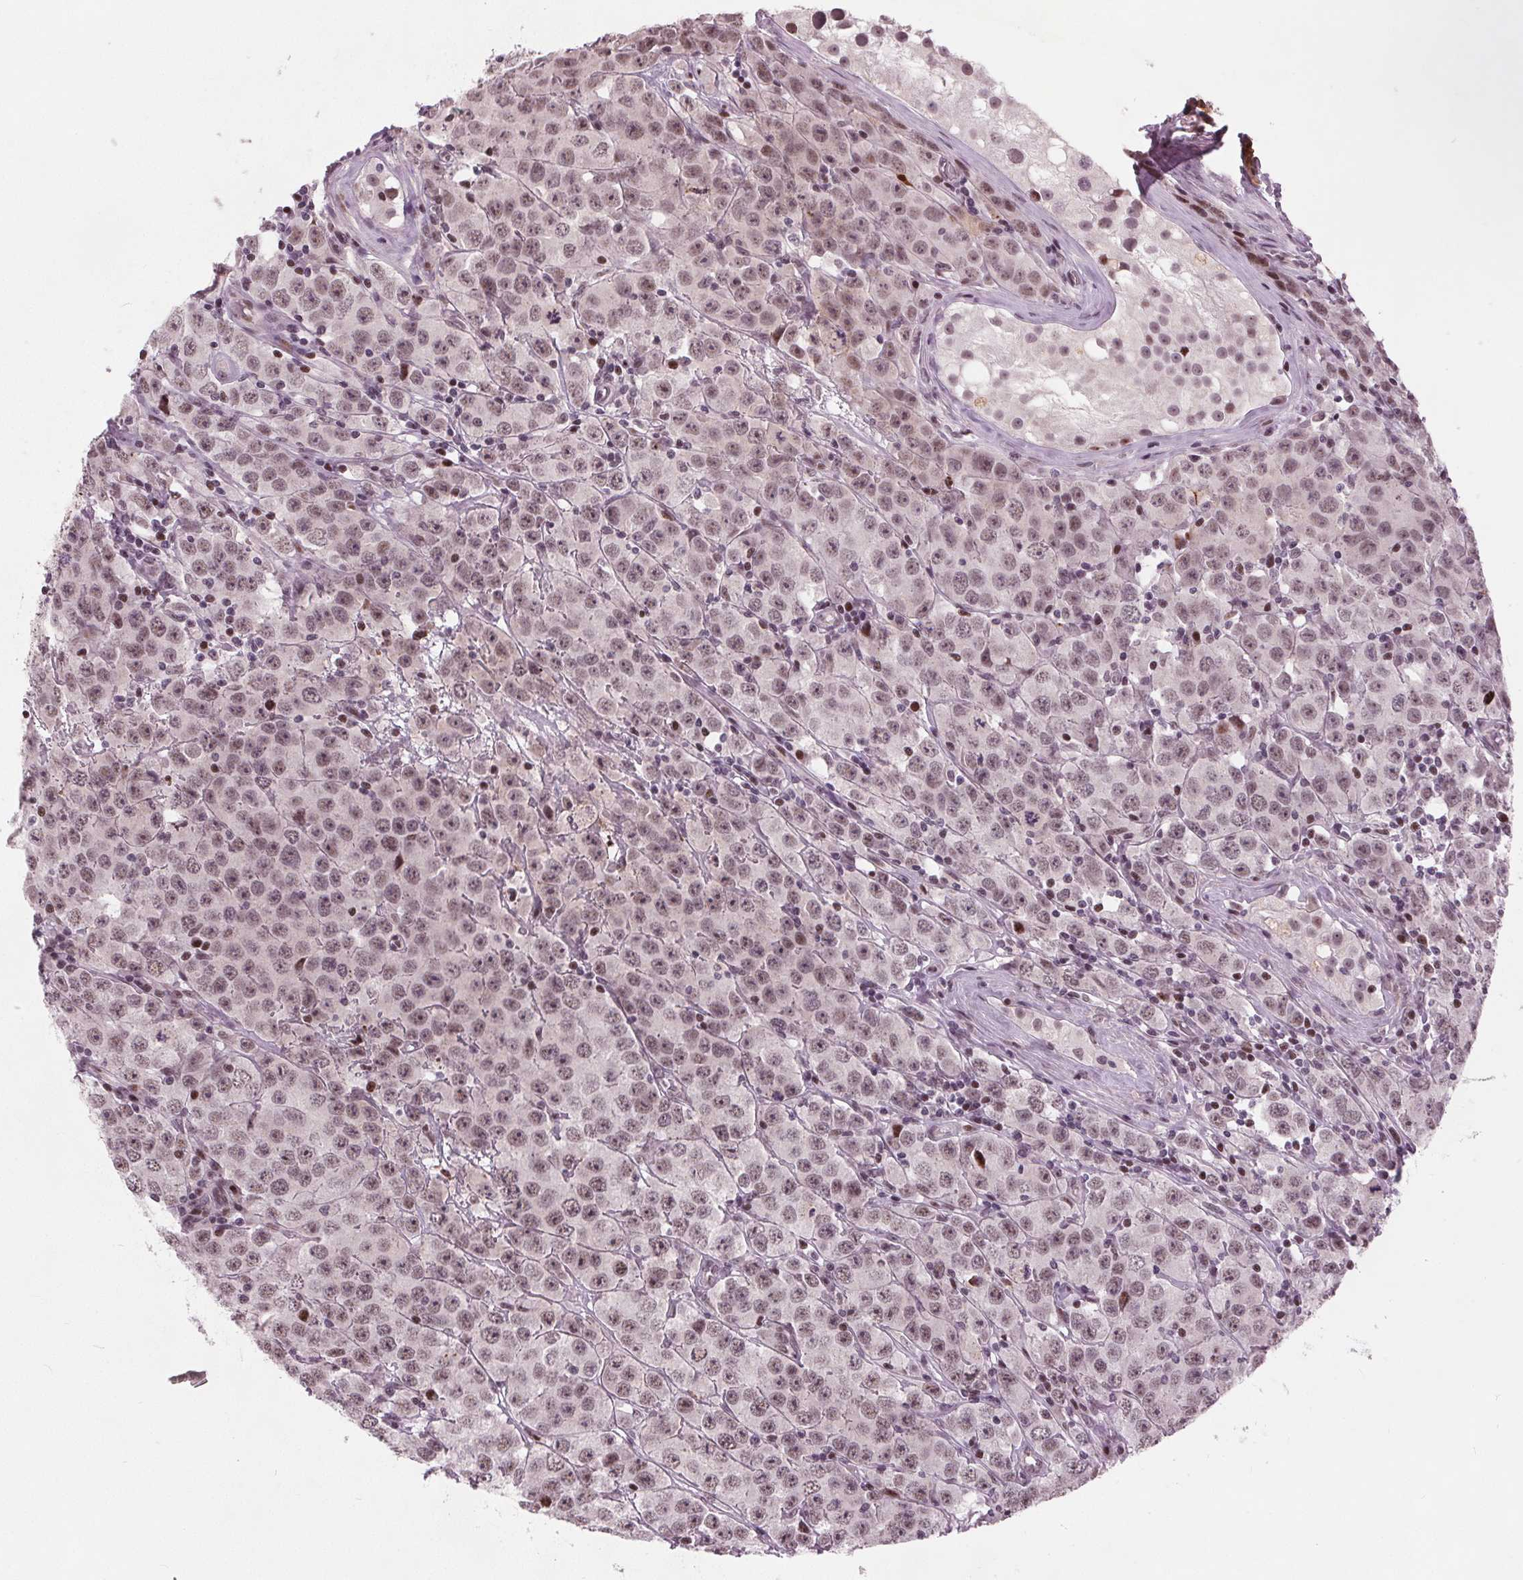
{"staining": {"intensity": "moderate", "quantity": ">75%", "location": "nuclear"}, "tissue": "testis cancer", "cell_type": "Tumor cells", "image_type": "cancer", "snomed": [{"axis": "morphology", "description": "Seminoma, NOS"}, {"axis": "topography", "description": "Testis"}], "caption": "Immunohistochemical staining of human testis seminoma demonstrates moderate nuclear protein expression in about >75% of tumor cells.", "gene": "TTC34", "patient": {"sex": "male", "age": 52}}